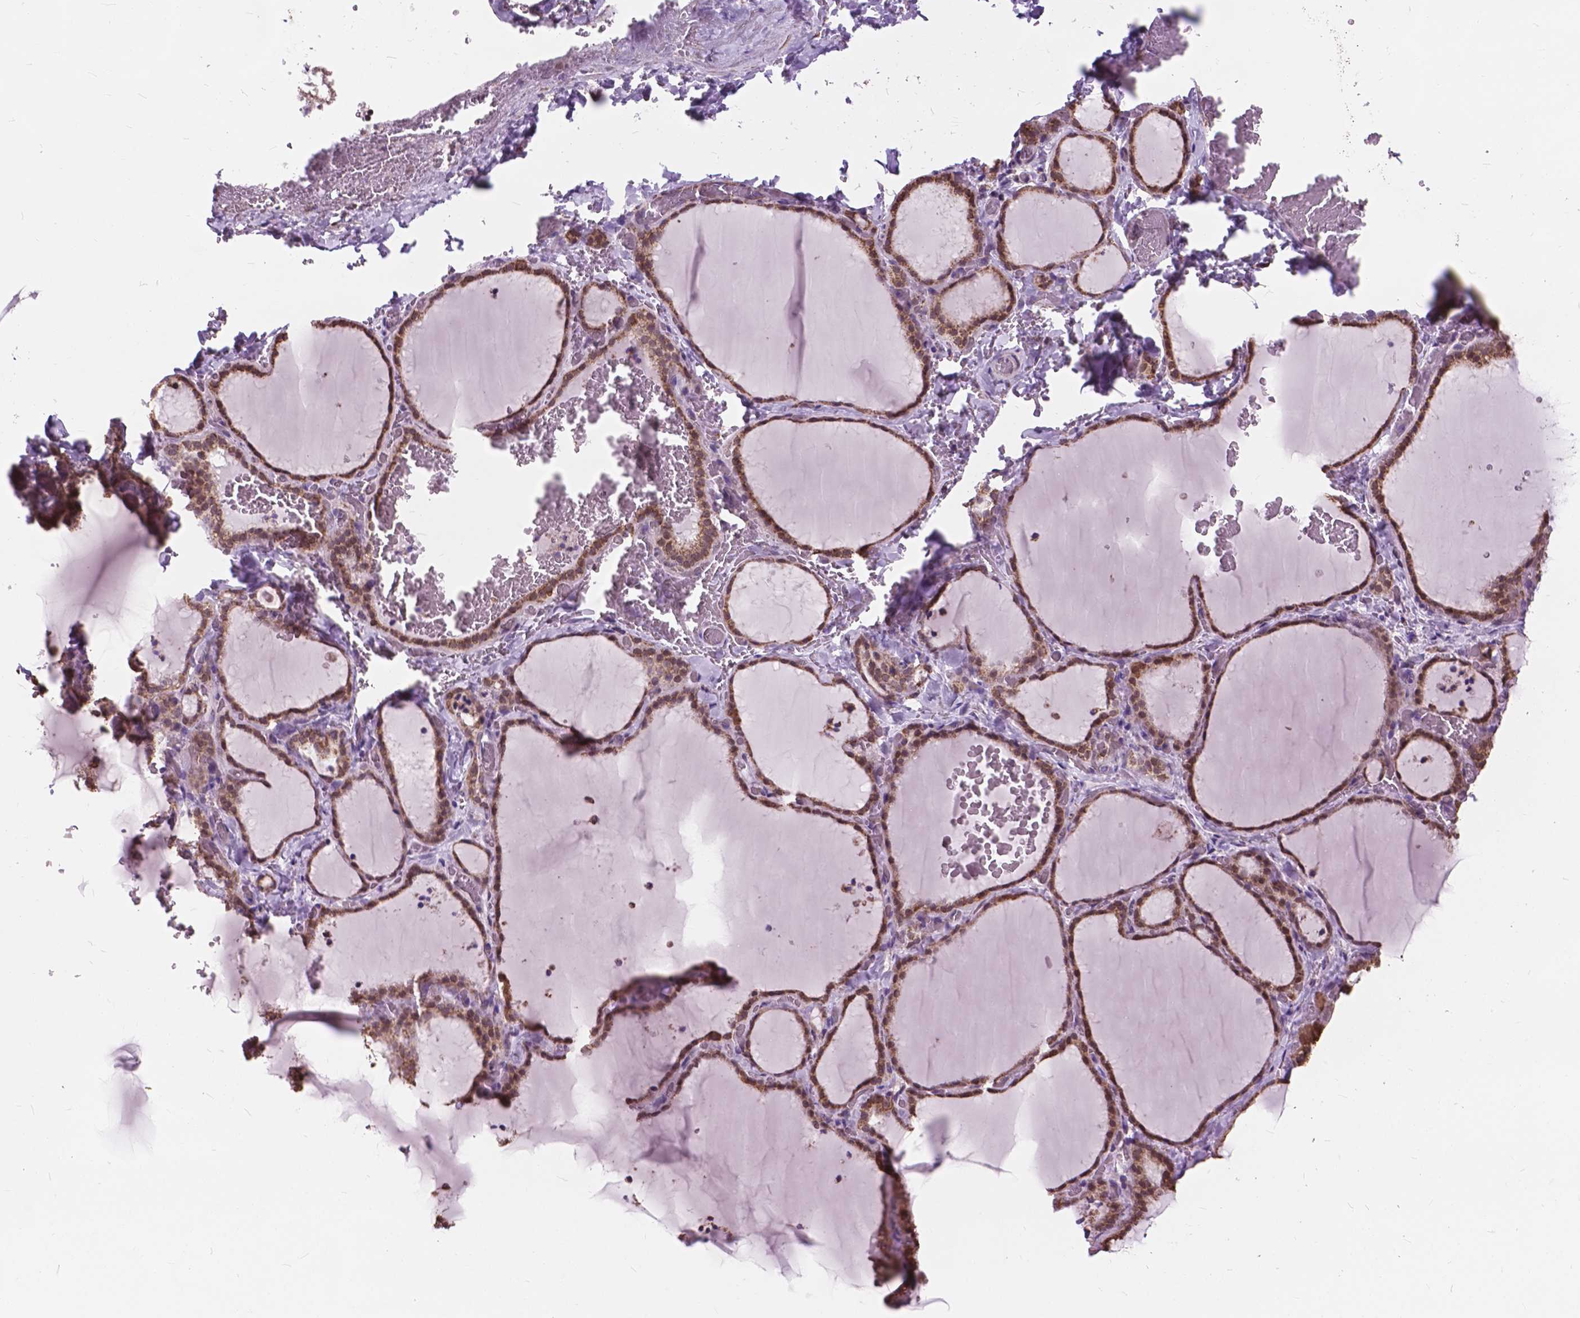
{"staining": {"intensity": "moderate", "quantity": ">75%", "location": "cytoplasmic/membranous,nuclear"}, "tissue": "thyroid gland", "cell_type": "Glandular cells", "image_type": "normal", "snomed": [{"axis": "morphology", "description": "Normal tissue, NOS"}, {"axis": "topography", "description": "Thyroid gland"}], "caption": "Immunohistochemical staining of benign thyroid gland displays medium levels of moderate cytoplasmic/membranous,nuclear positivity in approximately >75% of glandular cells. Using DAB (brown) and hematoxylin (blue) stains, captured at high magnification using brightfield microscopy.", "gene": "SCOC", "patient": {"sex": "female", "age": 22}}